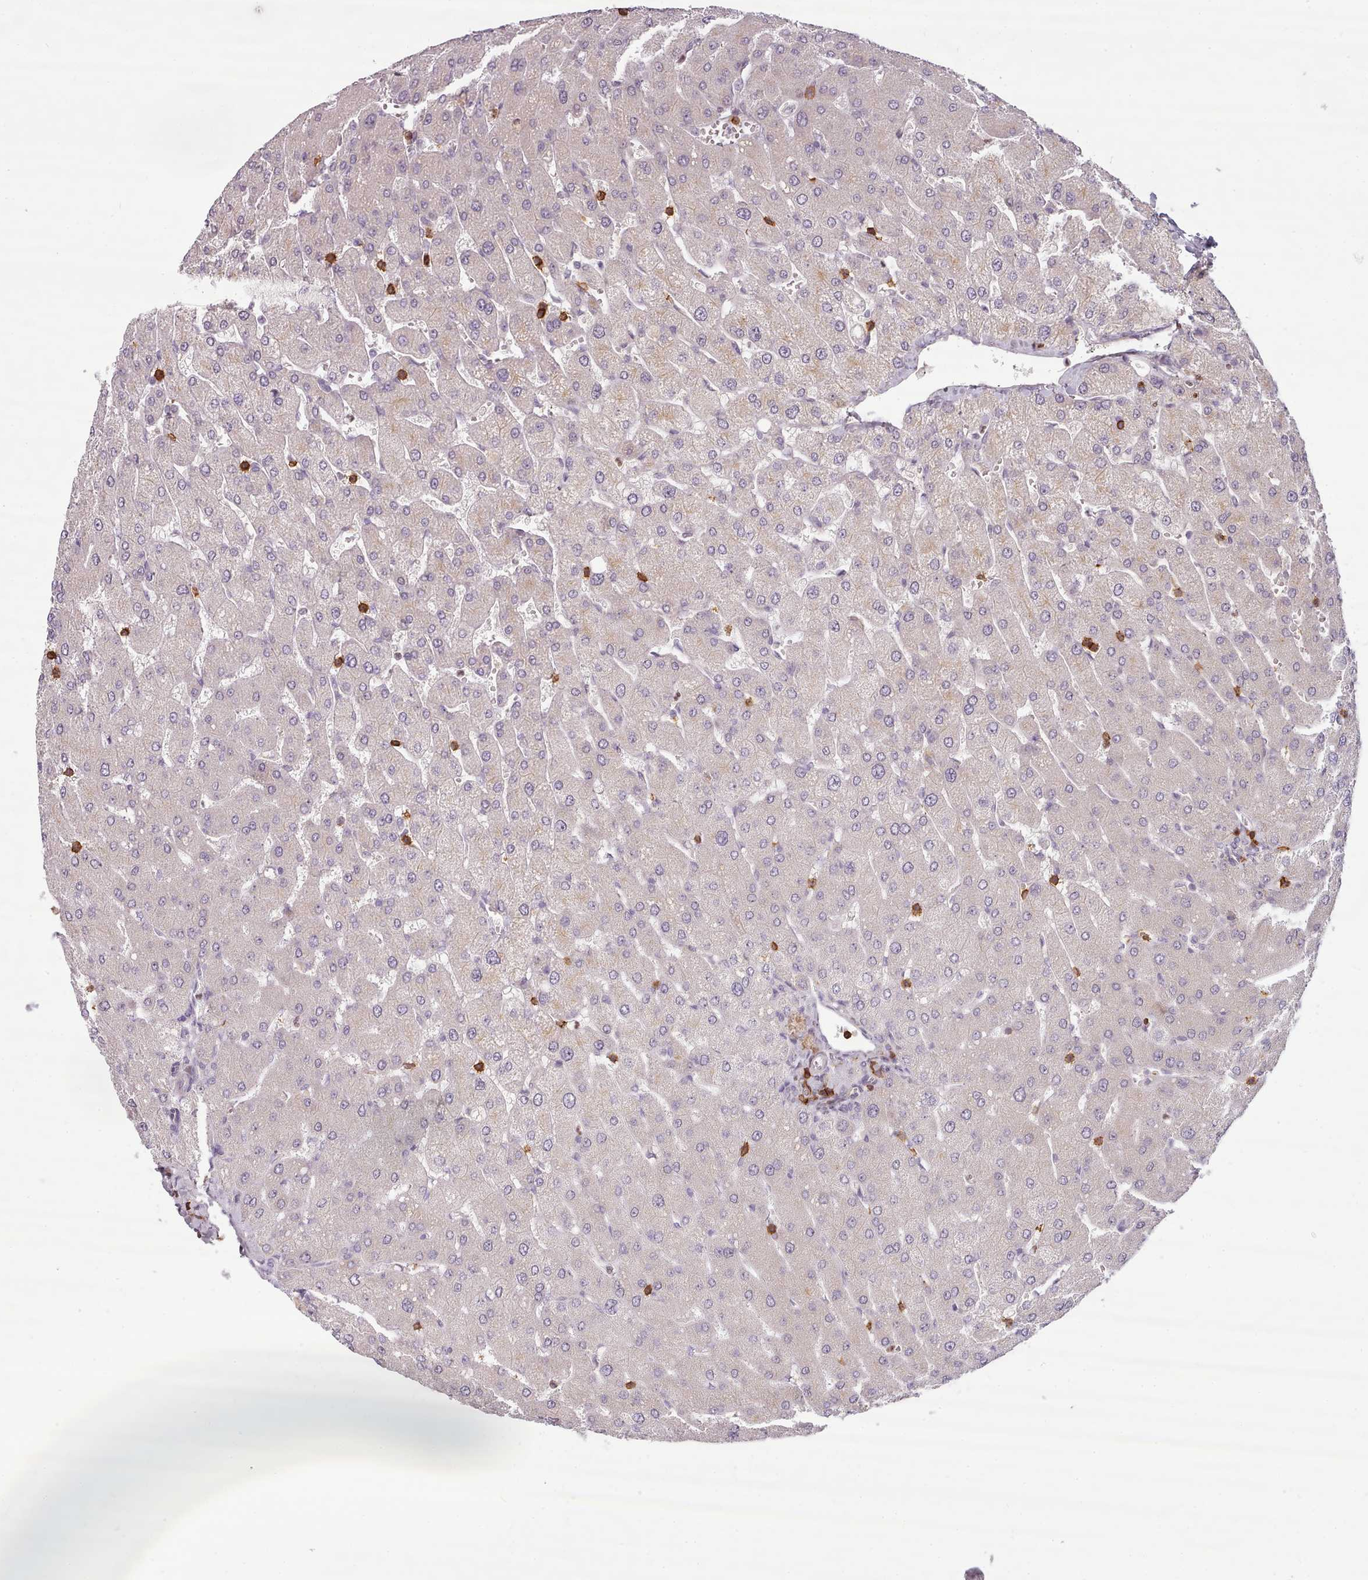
{"staining": {"intensity": "negative", "quantity": "none", "location": "none"}, "tissue": "liver", "cell_type": "Cholangiocytes", "image_type": "normal", "snomed": [{"axis": "morphology", "description": "Normal tissue, NOS"}, {"axis": "topography", "description": "Liver"}], "caption": "Histopathology image shows no protein positivity in cholangiocytes of normal liver.", "gene": "ZNF583", "patient": {"sex": "male", "age": 55}}